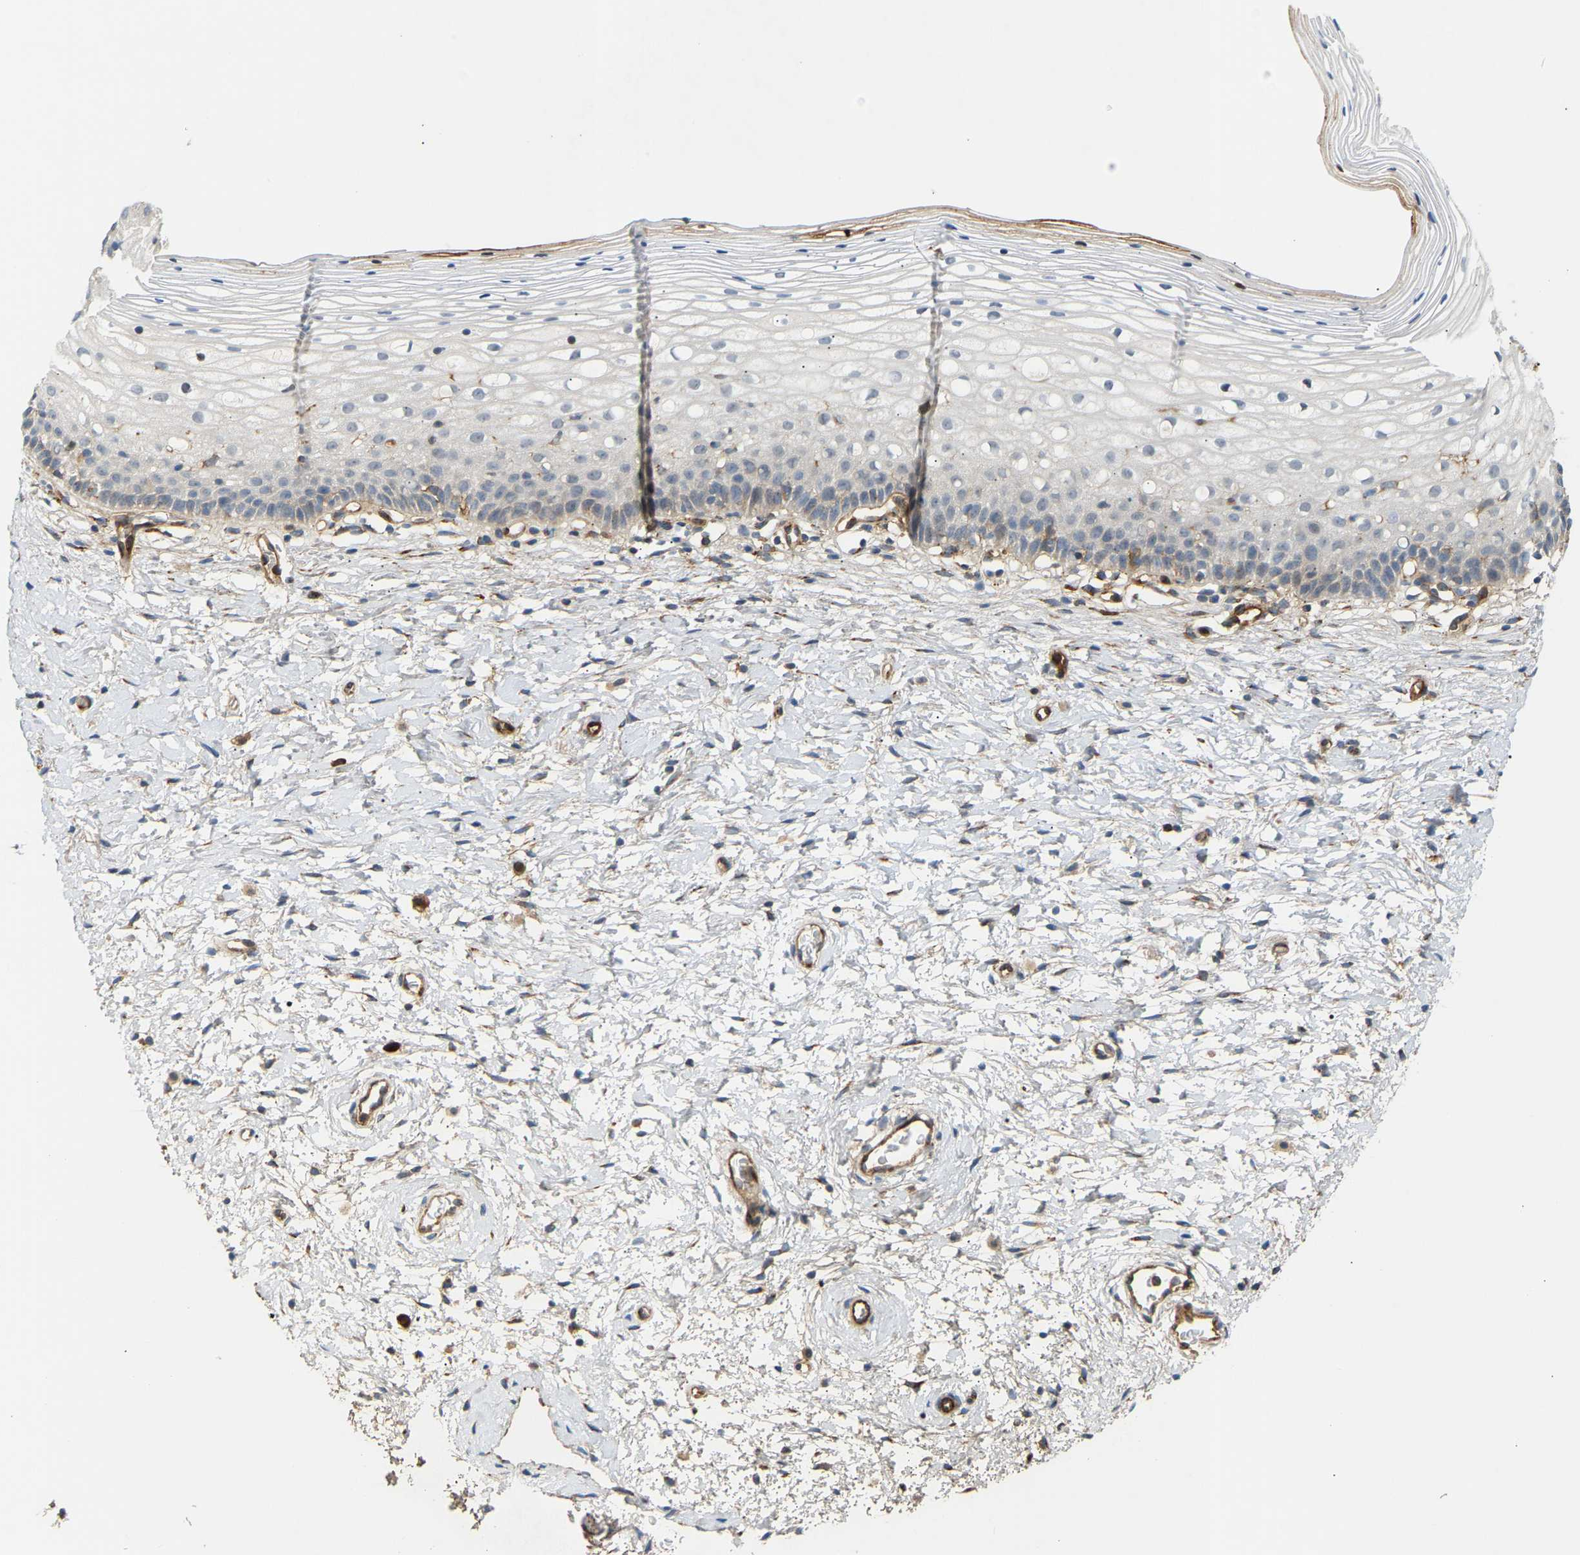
{"staining": {"intensity": "negative", "quantity": "none", "location": "none"}, "tissue": "cervix", "cell_type": "Glandular cells", "image_type": "normal", "snomed": [{"axis": "morphology", "description": "Normal tissue, NOS"}, {"axis": "topography", "description": "Cervix"}], "caption": "Normal cervix was stained to show a protein in brown. There is no significant expression in glandular cells. Nuclei are stained in blue.", "gene": "PLCG2", "patient": {"sex": "female", "age": 72}}